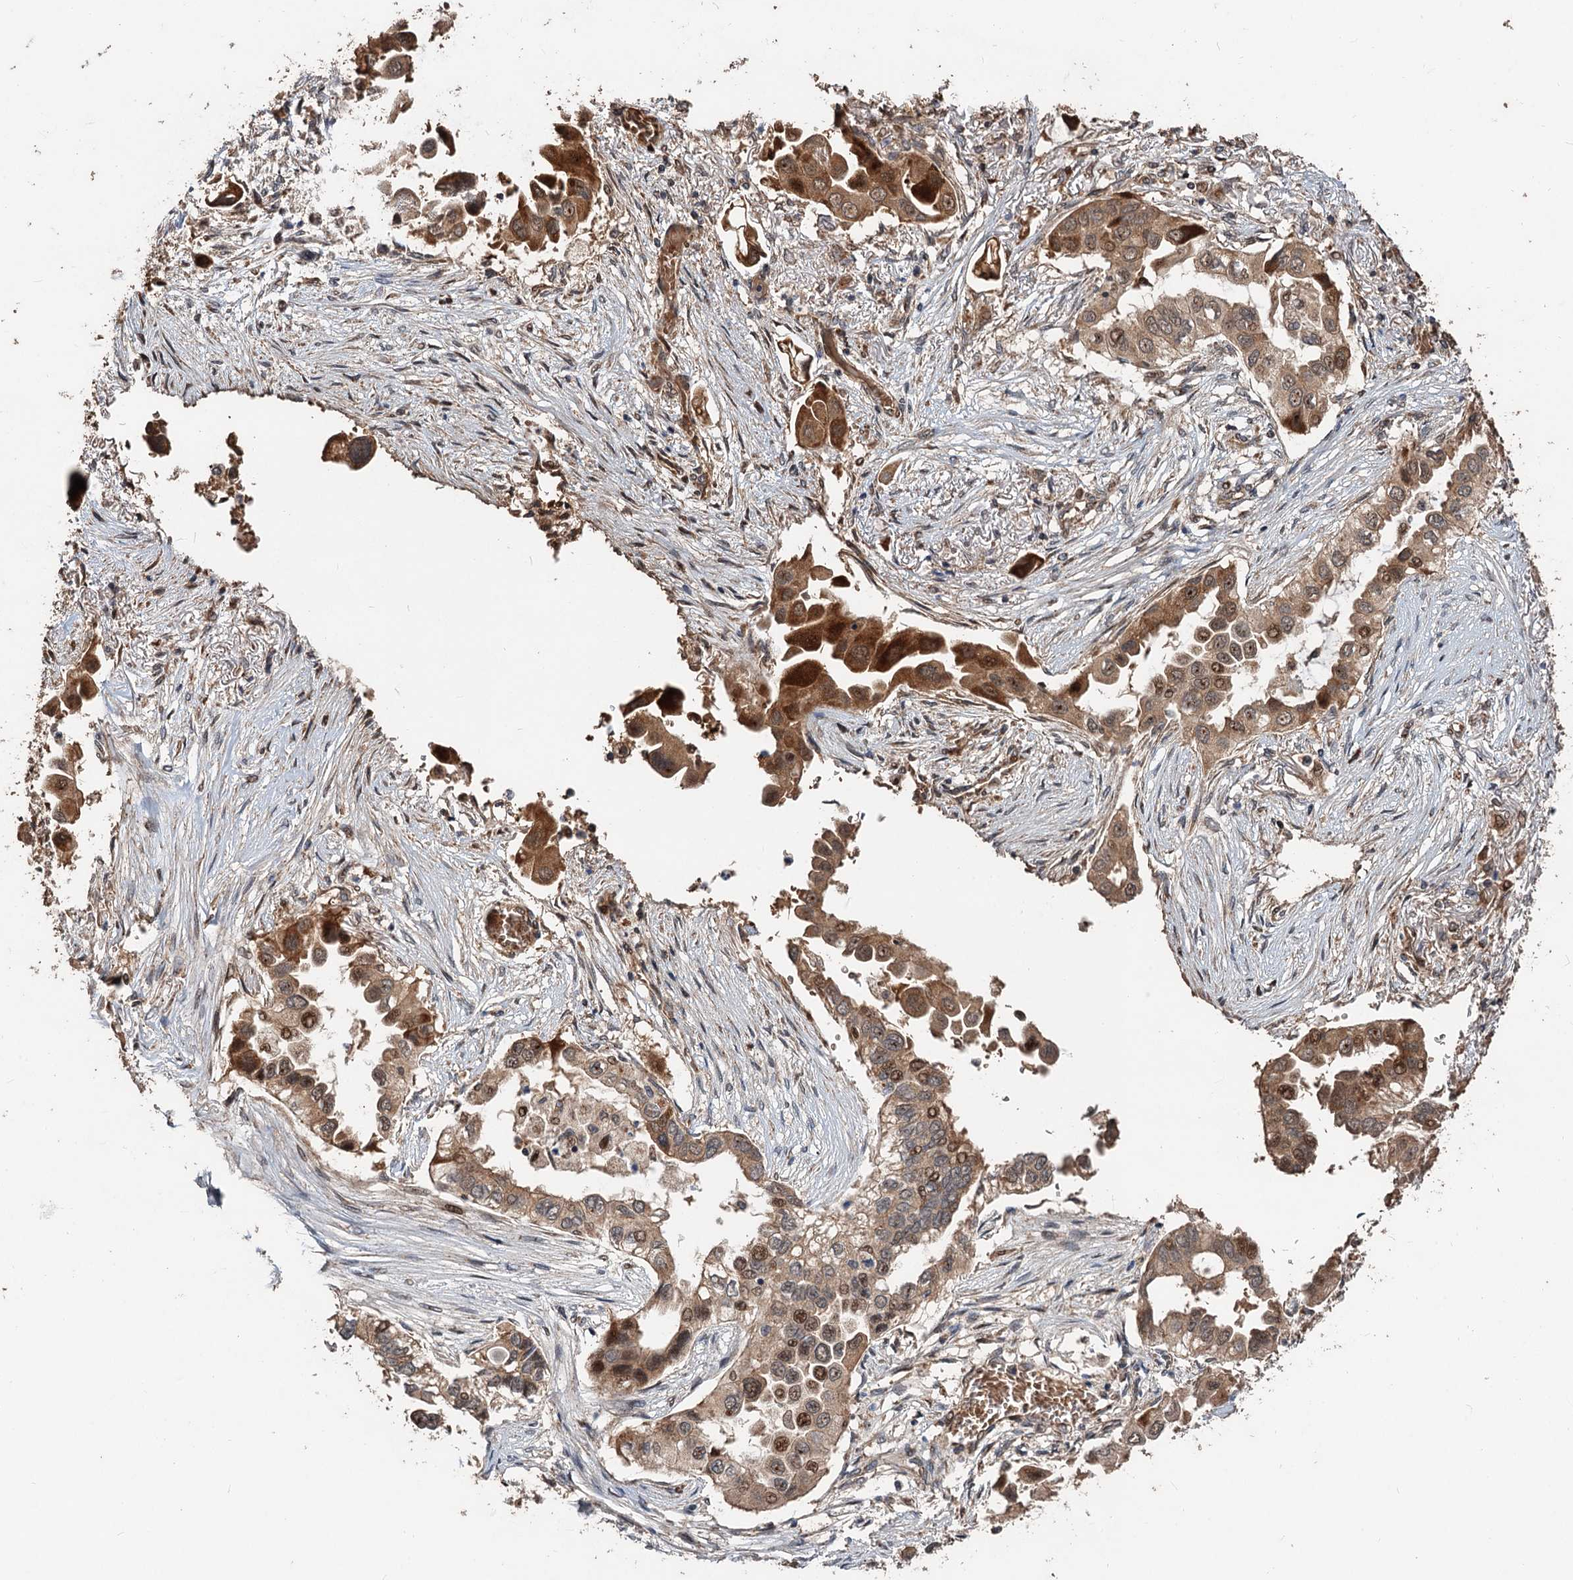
{"staining": {"intensity": "moderate", "quantity": ">75%", "location": "cytoplasmic/membranous,nuclear"}, "tissue": "lung cancer", "cell_type": "Tumor cells", "image_type": "cancer", "snomed": [{"axis": "morphology", "description": "Adenocarcinoma, NOS"}, {"axis": "topography", "description": "Lung"}], "caption": "Moderate cytoplasmic/membranous and nuclear positivity is identified in approximately >75% of tumor cells in lung cancer. (DAB (3,3'-diaminobenzidine) IHC, brown staining for protein, blue staining for nuclei).", "gene": "DEXI", "patient": {"sex": "female", "age": 76}}